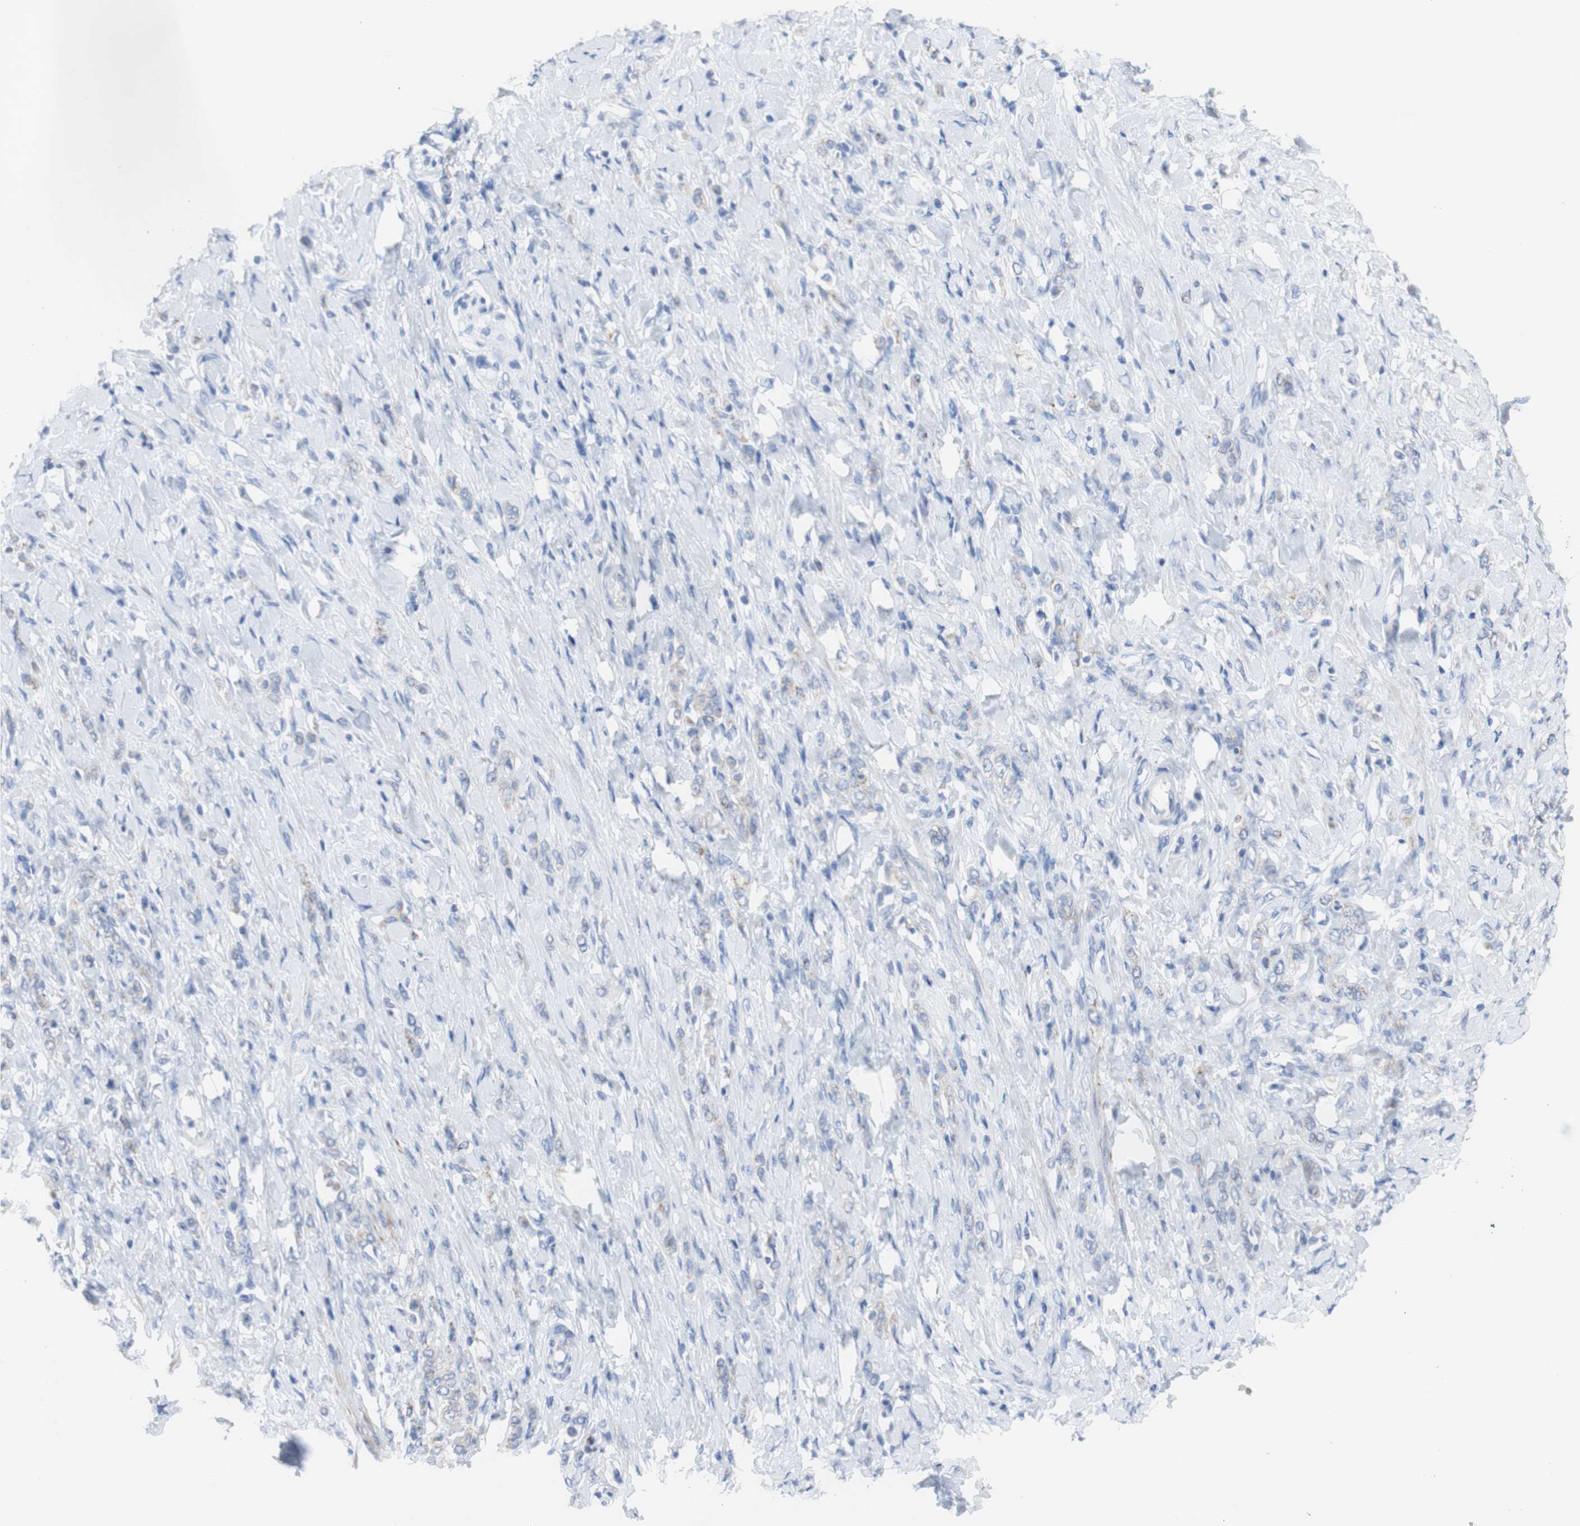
{"staining": {"intensity": "negative", "quantity": "none", "location": "none"}, "tissue": "stomach cancer", "cell_type": "Tumor cells", "image_type": "cancer", "snomed": [{"axis": "morphology", "description": "Adenocarcinoma, NOS"}, {"axis": "topography", "description": "Stomach"}], "caption": "Tumor cells are negative for protein expression in human stomach adenocarcinoma.", "gene": "DSC2", "patient": {"sex": "male", "age": 82}}